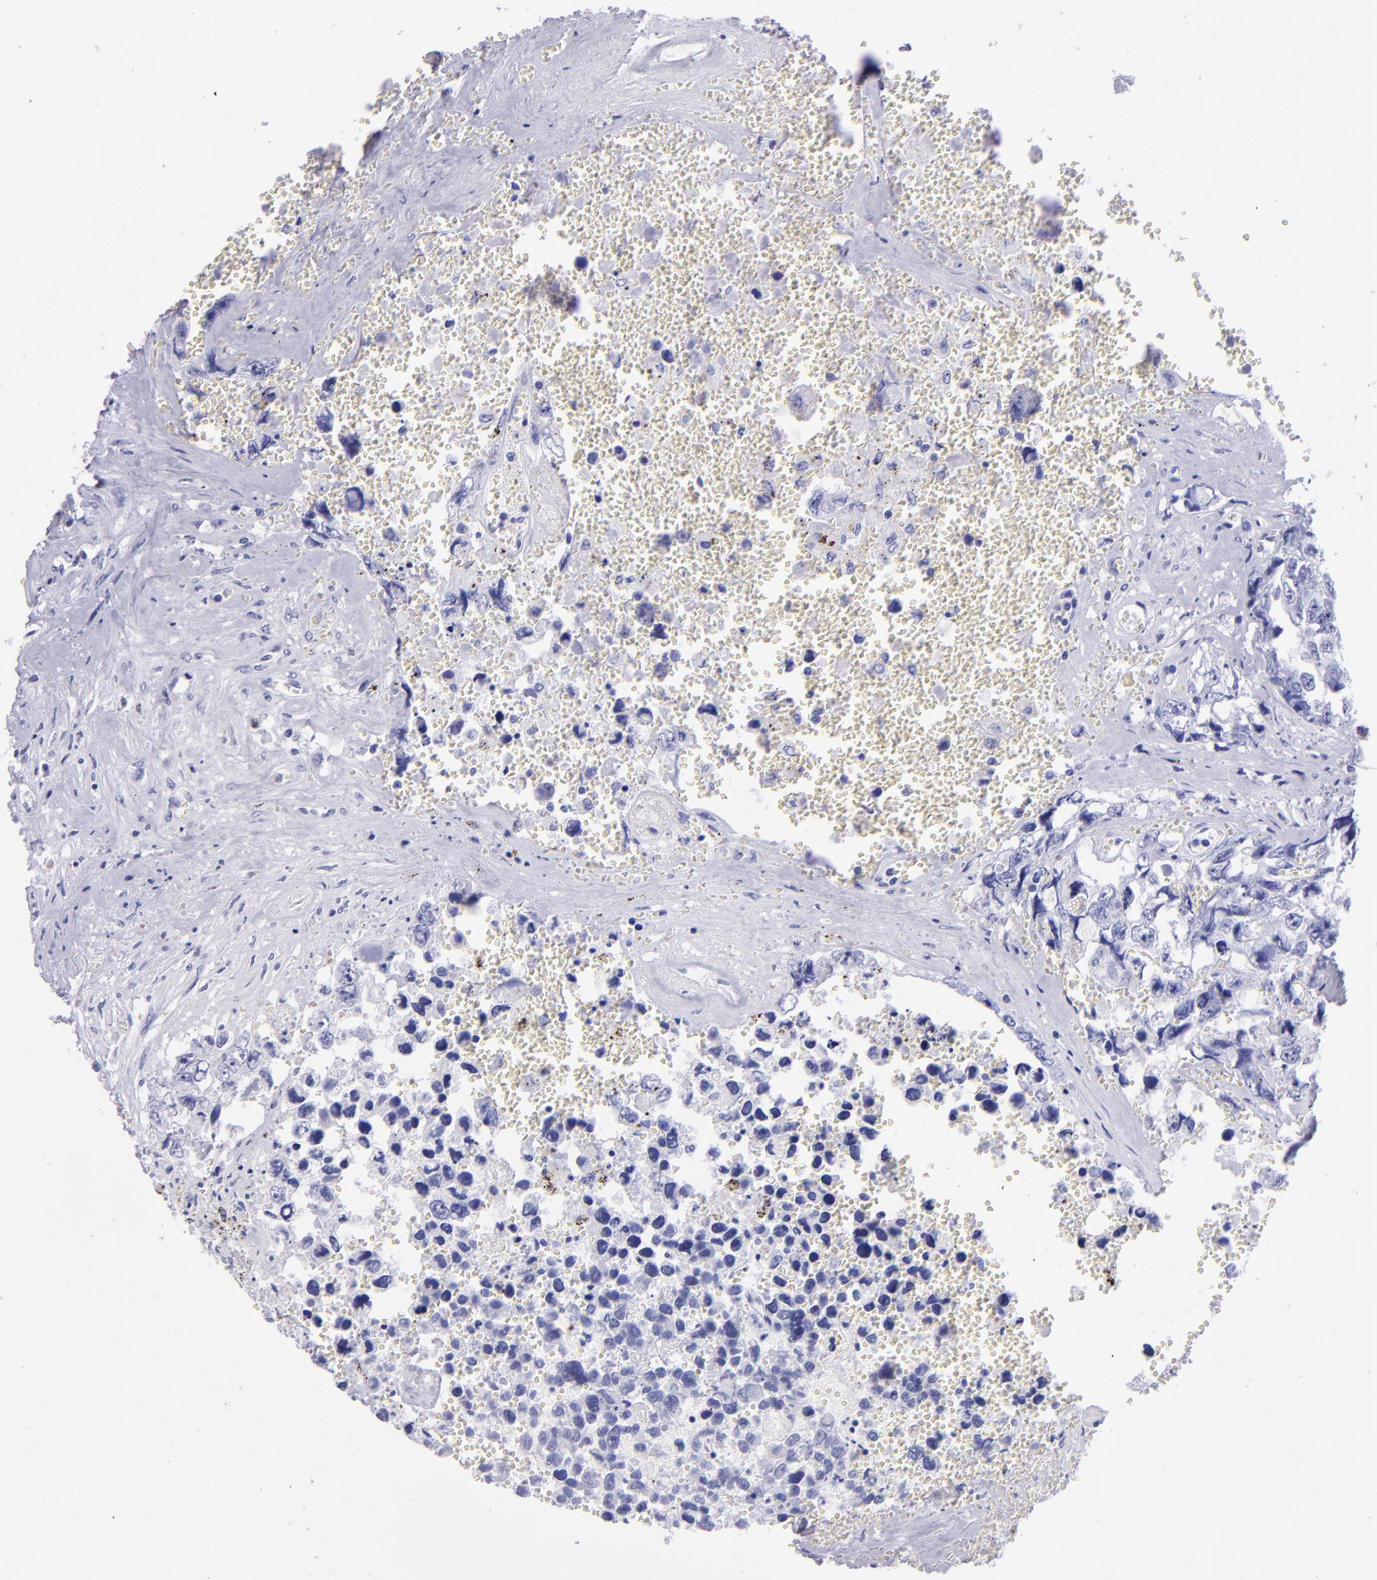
{"staining": {"intensity": "negative", "quantity": "none", "location": "none"}, "tissue": "testis cancer", "cell_type": "Tumor cells", "image_type": "cancer", "snomed": [{"axis": "morphology", "description": "Carcinoma, Embryonal, NOS"}, {"axis": "topography", "description": "Testis"}], "caption": "Tumor cells show no significant positivity in testis cancer.", "gene": "TYRP1", "patient": {"sex": "male", "age": 31}}